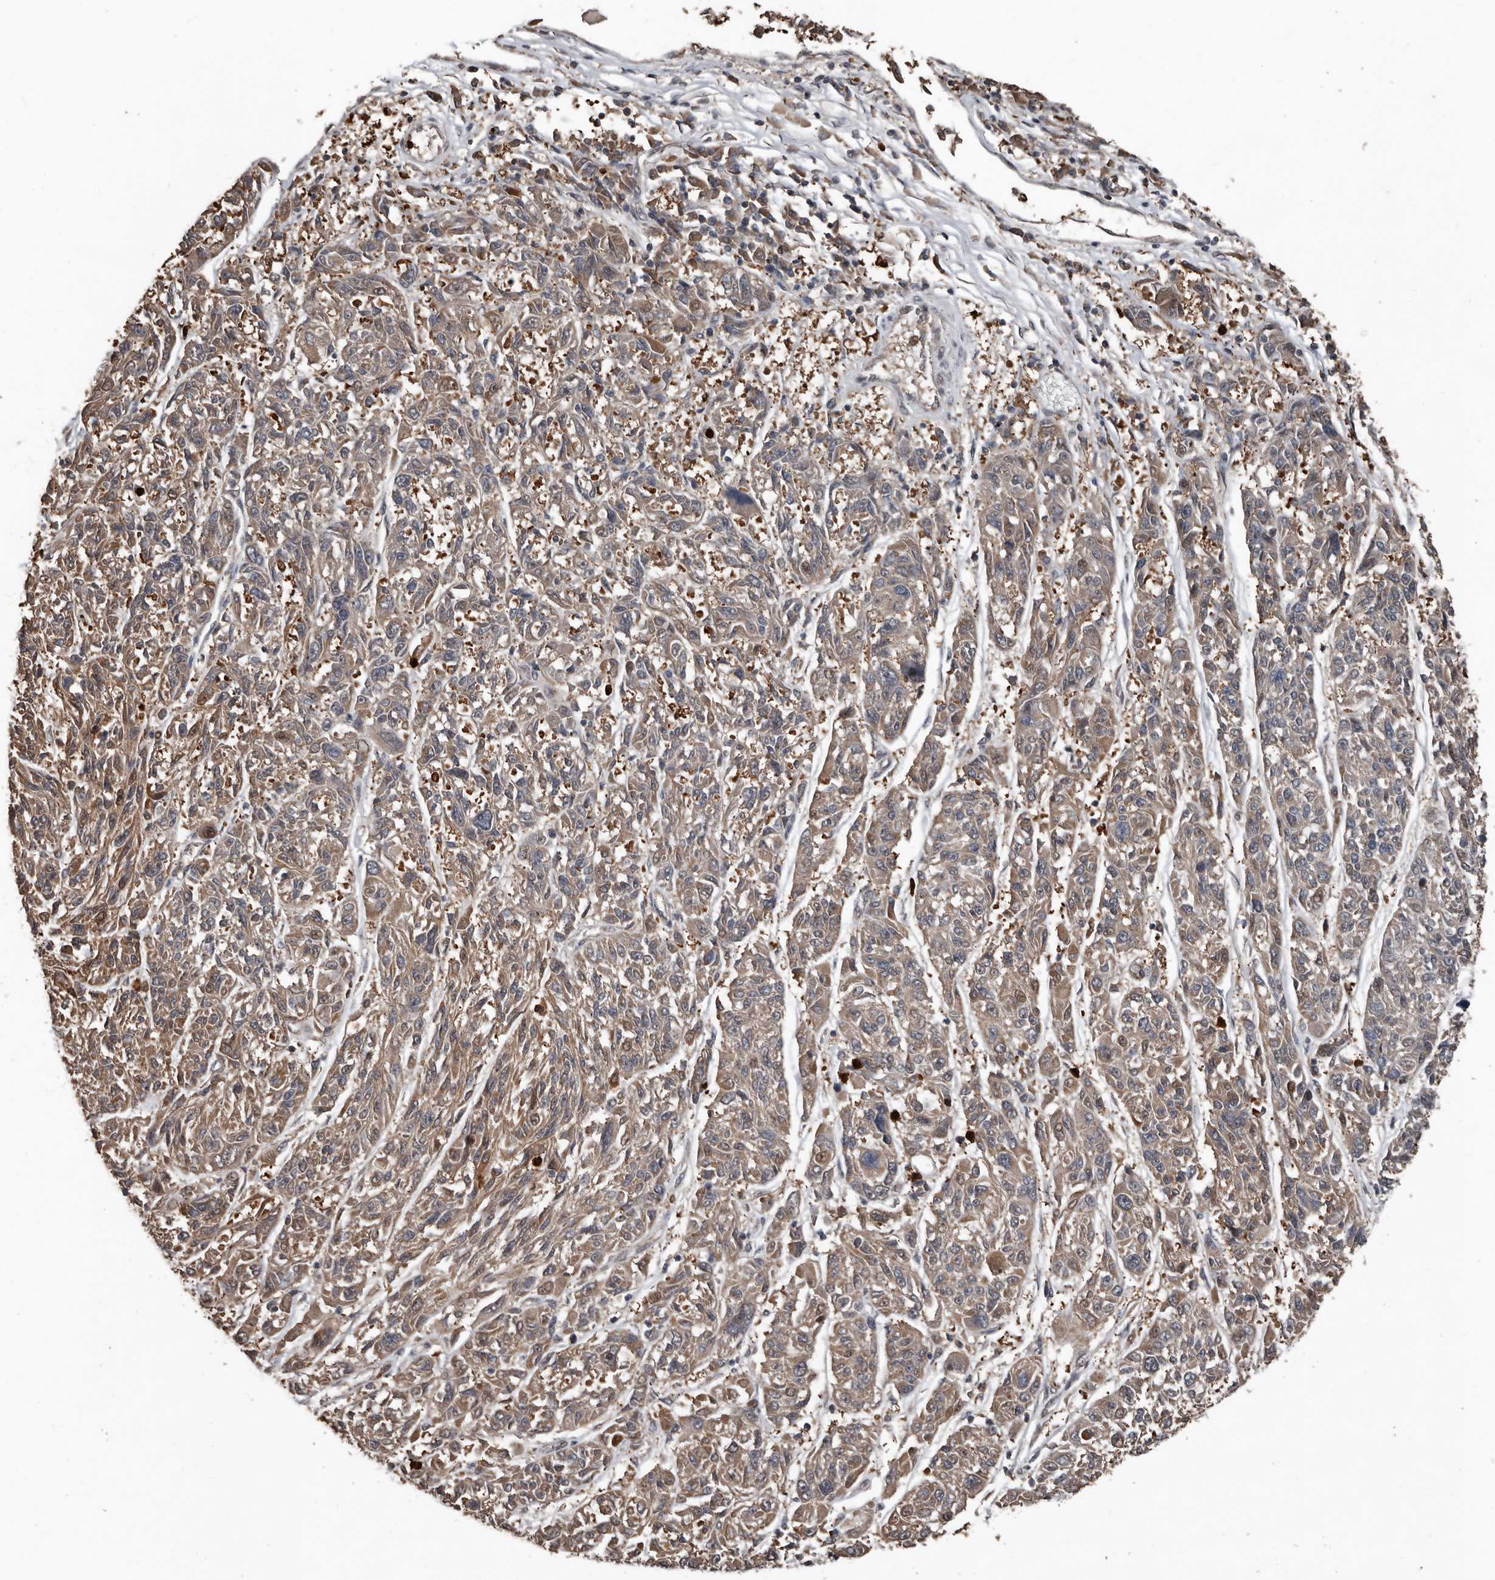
{"staining": {"intensity": "weak", "quantity": ">75%", "location": "cytoplasmic/membranous"}, "tissue": "melanoma", "cell_type": "Tumor cells", "image_type": "cancer", "snomed": [{"axis": "morphology", "description": "Malignant melanoma, NOS"}, {"axis": "topography", "description": "Skin"}], "caption": "A brown stain shows weak cytoplasmic/membranous positivity of a protein in human melanoma tumor cells.", "gene": "FSBP", "patient": {"sex": "male", "age": 53}}